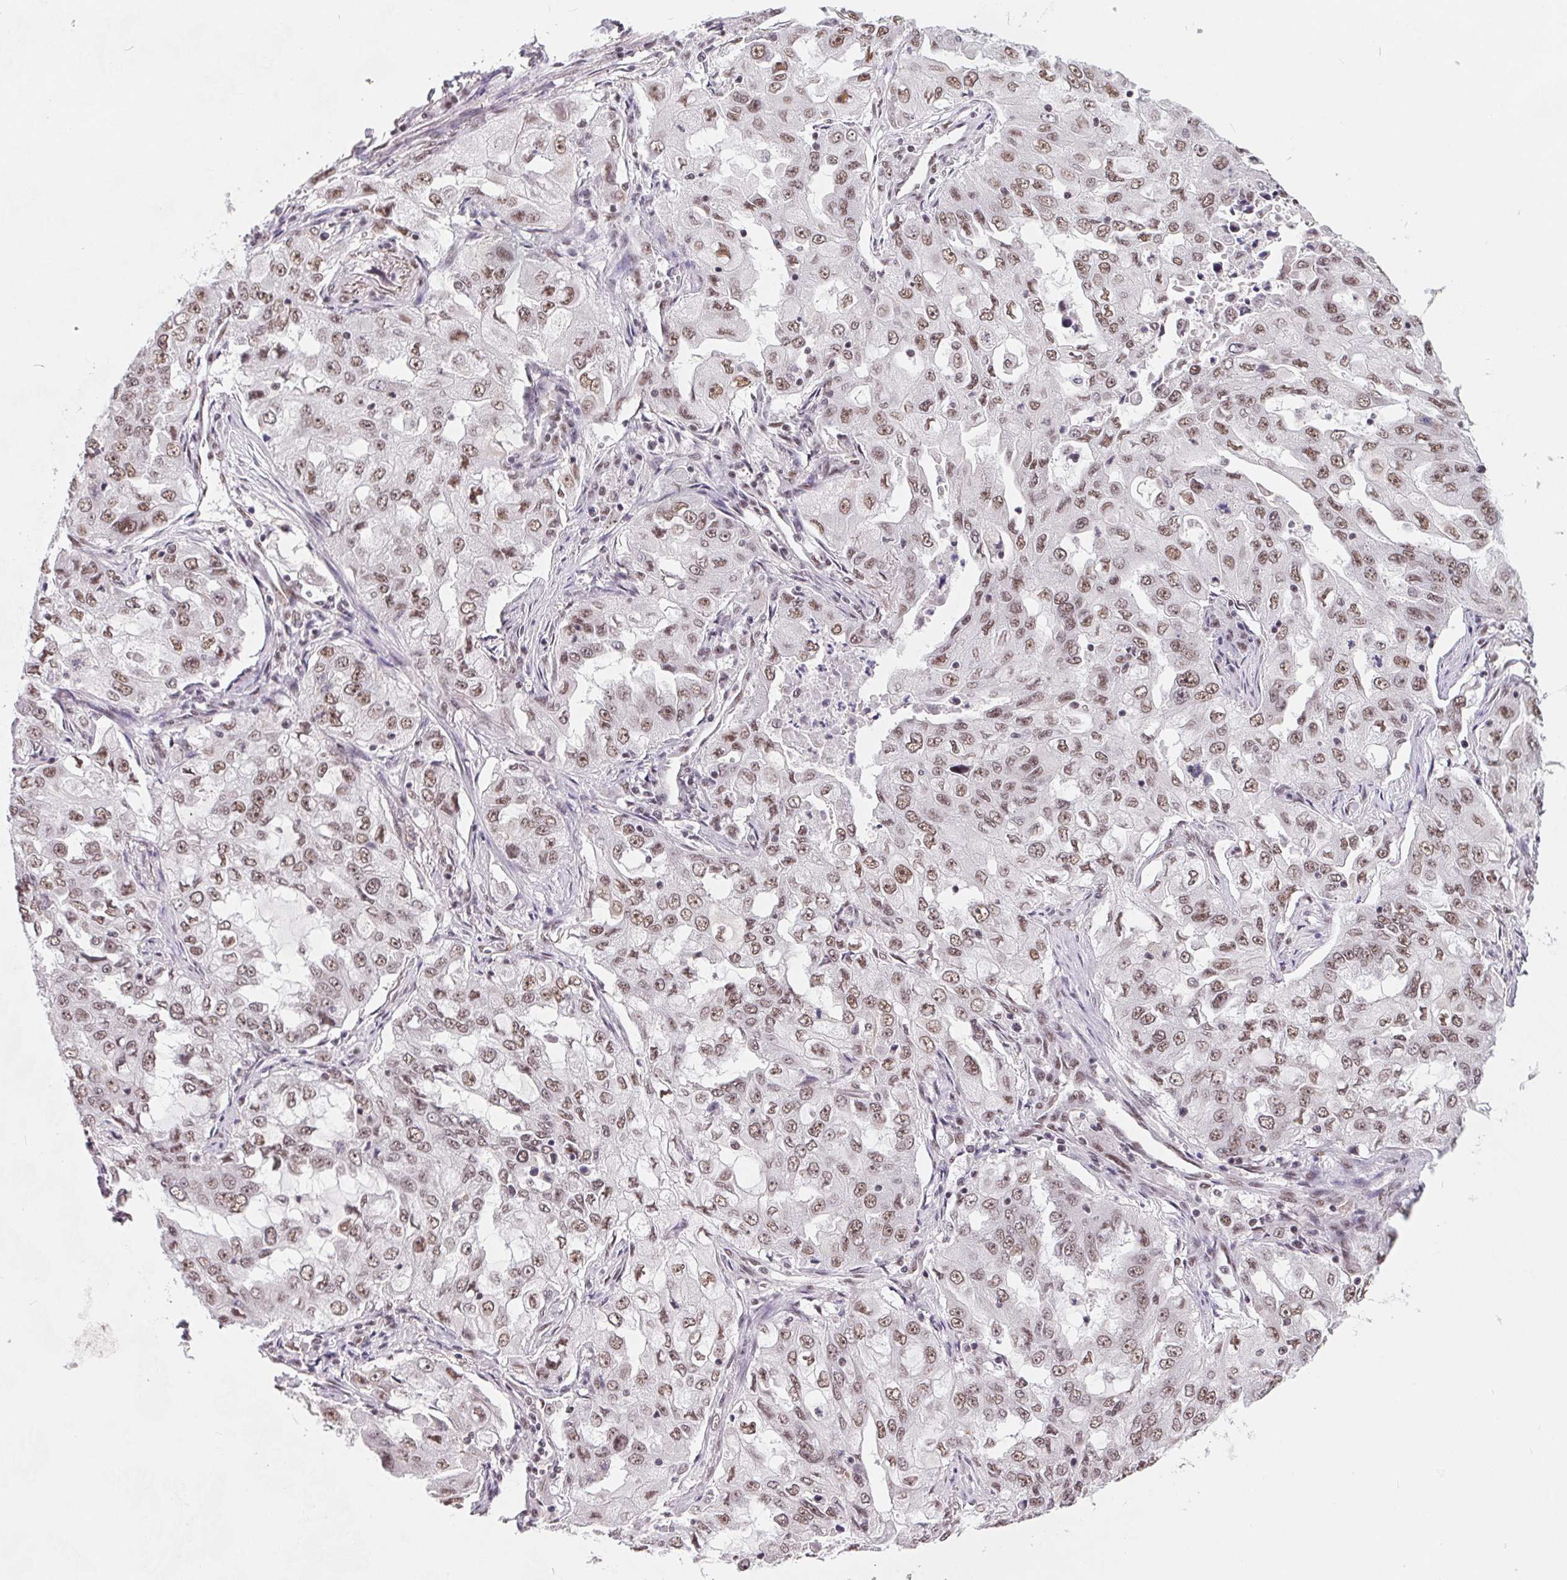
{"staining": {"intensity": "weak", "quantity": ">75%", "location": "nuclear"}, "tissue": "lung cancer", "cell_type": "Tumor cells", "image_type": "cancer", "snomed": [{"axis": "morphology", "description": "Adenocarcinoma, NOS"}, {"axis": "topography", "description": "Lung"}], "caption": "Immunohistochemical staining of lung adenocarcinoma exhibits weak nuclear protein expression in approximately >75% of tumor cells.", "gene": "TCERG1", "patient": {"sex": "female", "age": 61}}